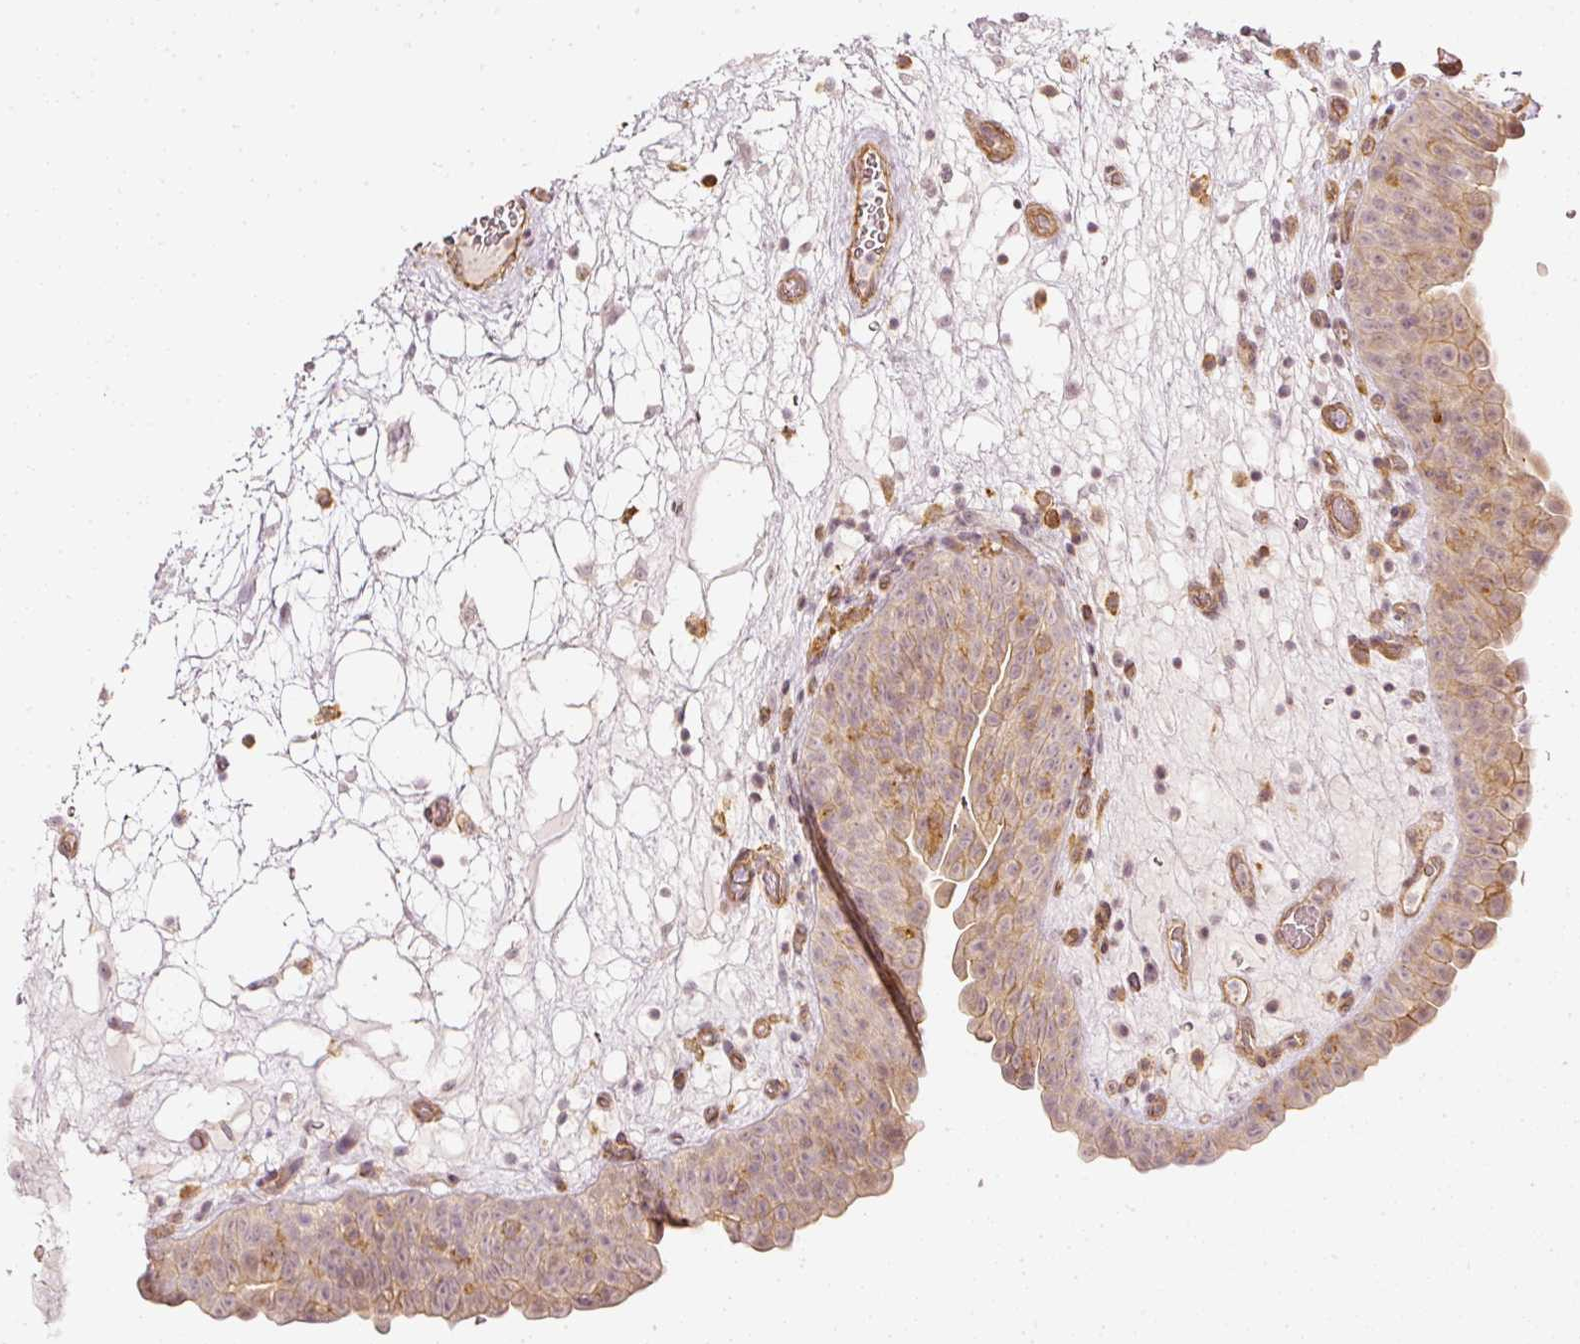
{"staining": {"intensity": "weak", "quantity": "<25%", "location": "cytoplasmic/membranous"}, "tissue": "urinary bladder", "cell_type": "Urothelial cells", "image_type": "normal", "snomed": [{"axis": "morphology", "description": "Normal tissue, NOS"}, {"axis": "topography", "description": "Urinary bladder"}], "caption": "This photomicrograph is of benign urinary bladder stained with immunohistochemistry to label a protein in brown with the nuclei are counter-stained blue. There is no staining in urothelial cells.", "gene": "DRD2", "patient": {"sex": "male", "age": 71}}